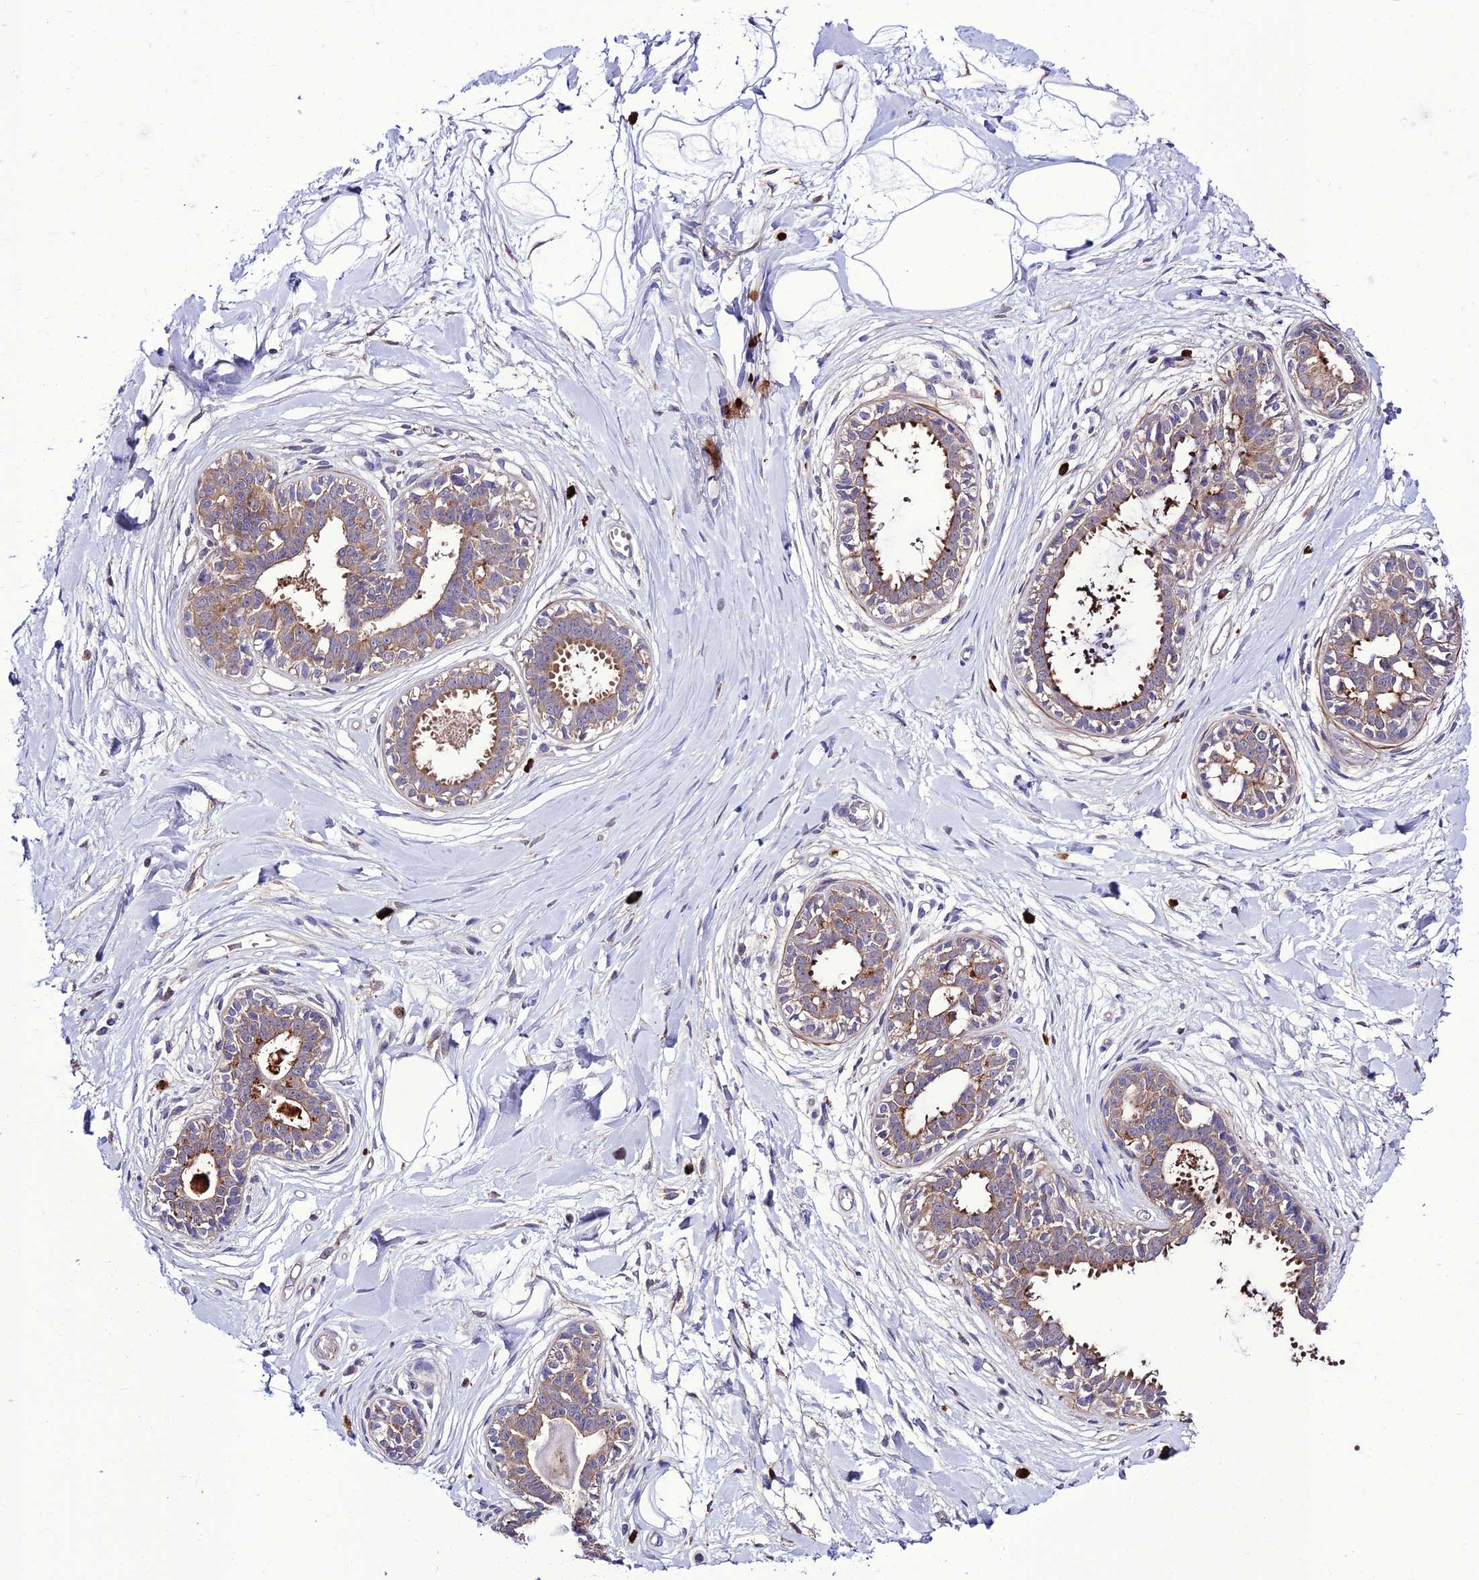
{"staining": {"intensity": "negative", "quantity": "none", "location": "none"}, "tissue": "breast", "cell_type": "Adipocytes", "image_type": "normal", "snomed": [{"axis": "morphology", "description": "Normal tissue, NOS"}, {"axis": "topography", "description": "Breast"}], "caption": "An image of breast stained for a protein shows no brown staining in adipocytes.", "gene": "PPIL3", "patient": {"sex": "female", "age": 45}}